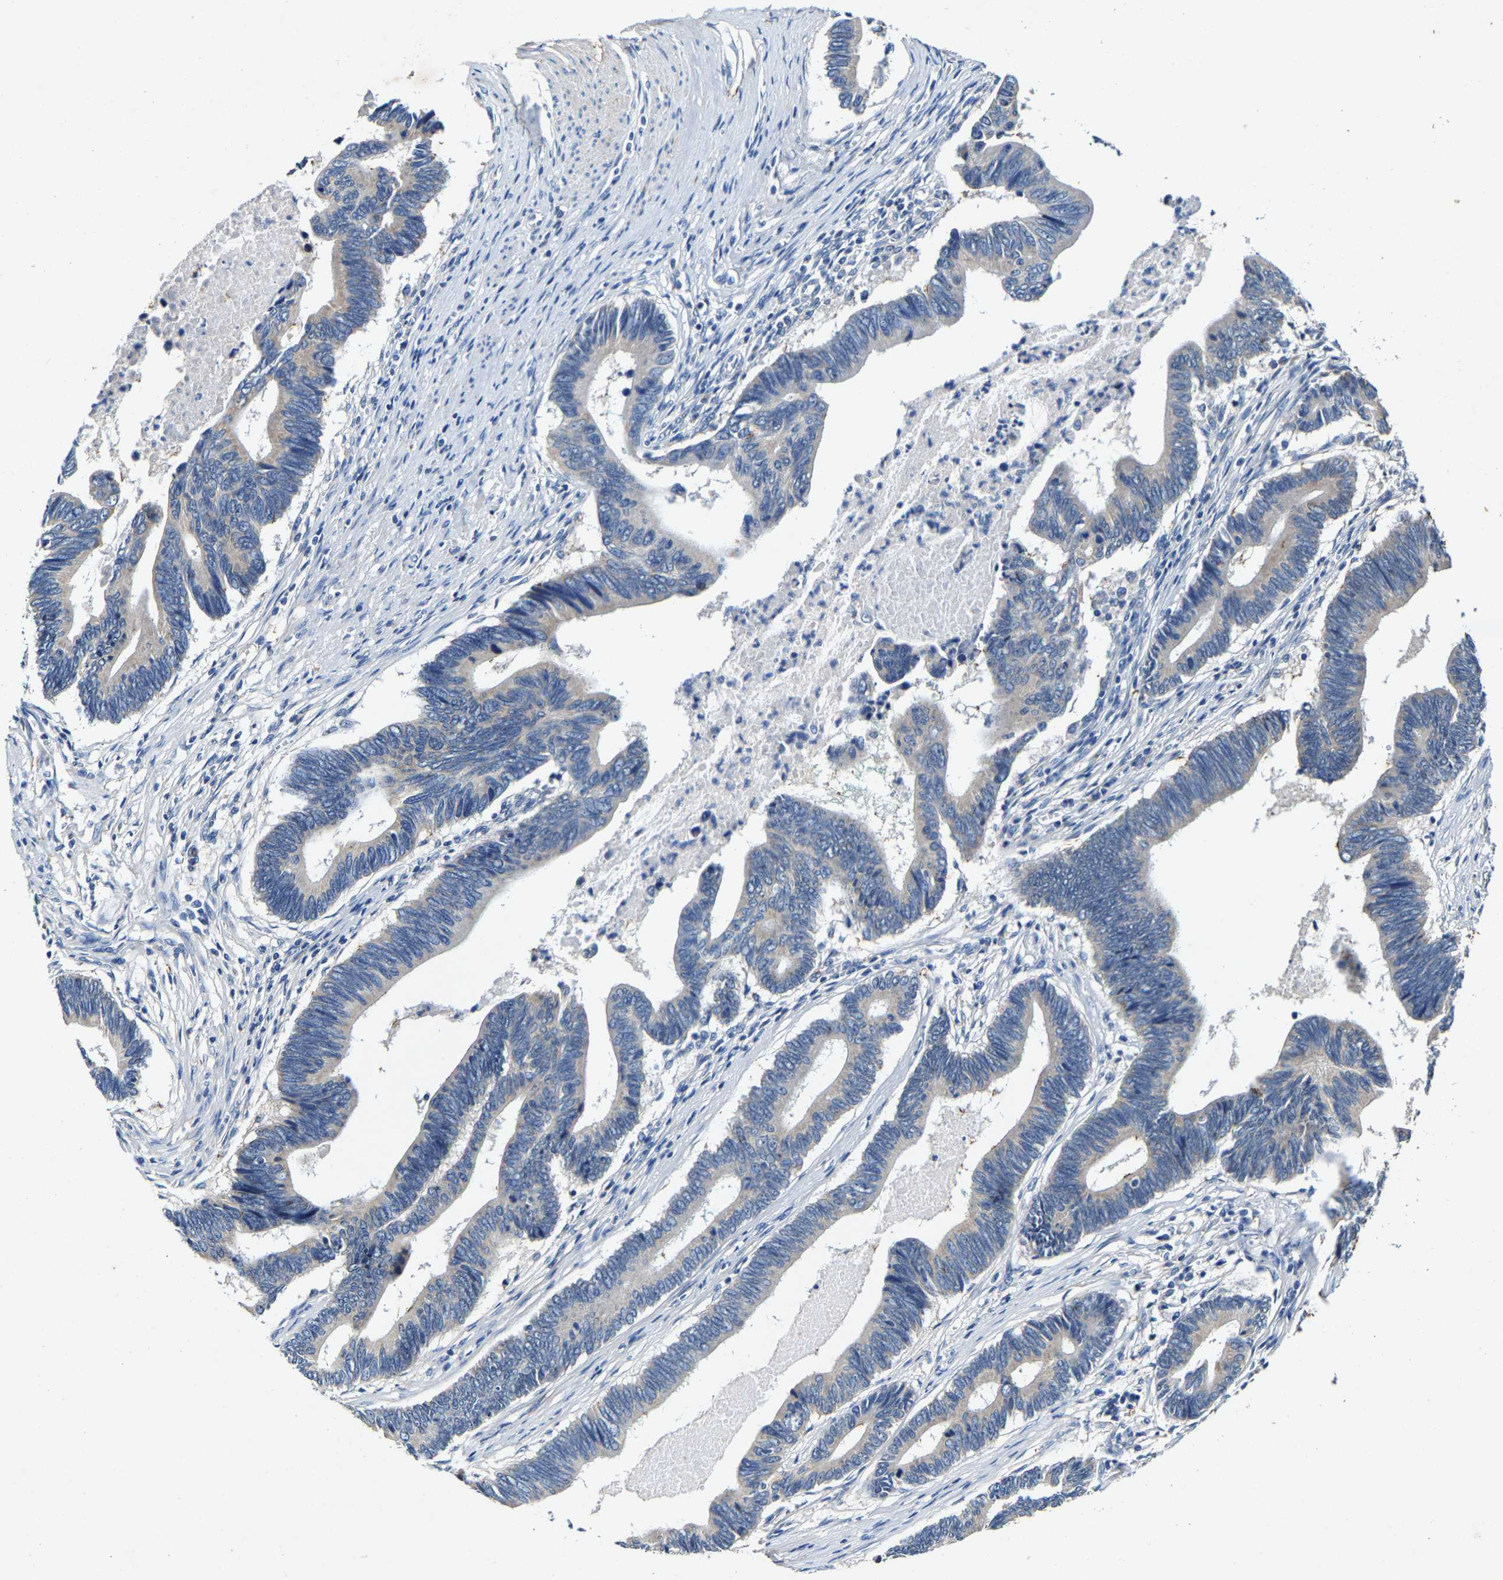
{"staining": {"intensity": "negative", "quantity": "none", "location": "none"}, "tissue": "pancreatic cancer", "cell_type": "Tumor cells", "image_type": "cancer", "snomed": [{"axis": "morphology", "description": "Adenocarcinoma, NOS"}, {"axis": "topography", "description": "Pancreas"}], "caption": "Protein analysis of pancreatic cancer demonstrates no significant staining in tumor cells.", "gene": "SLC25A25", "patient": {"sex": "female", "age": 70}}